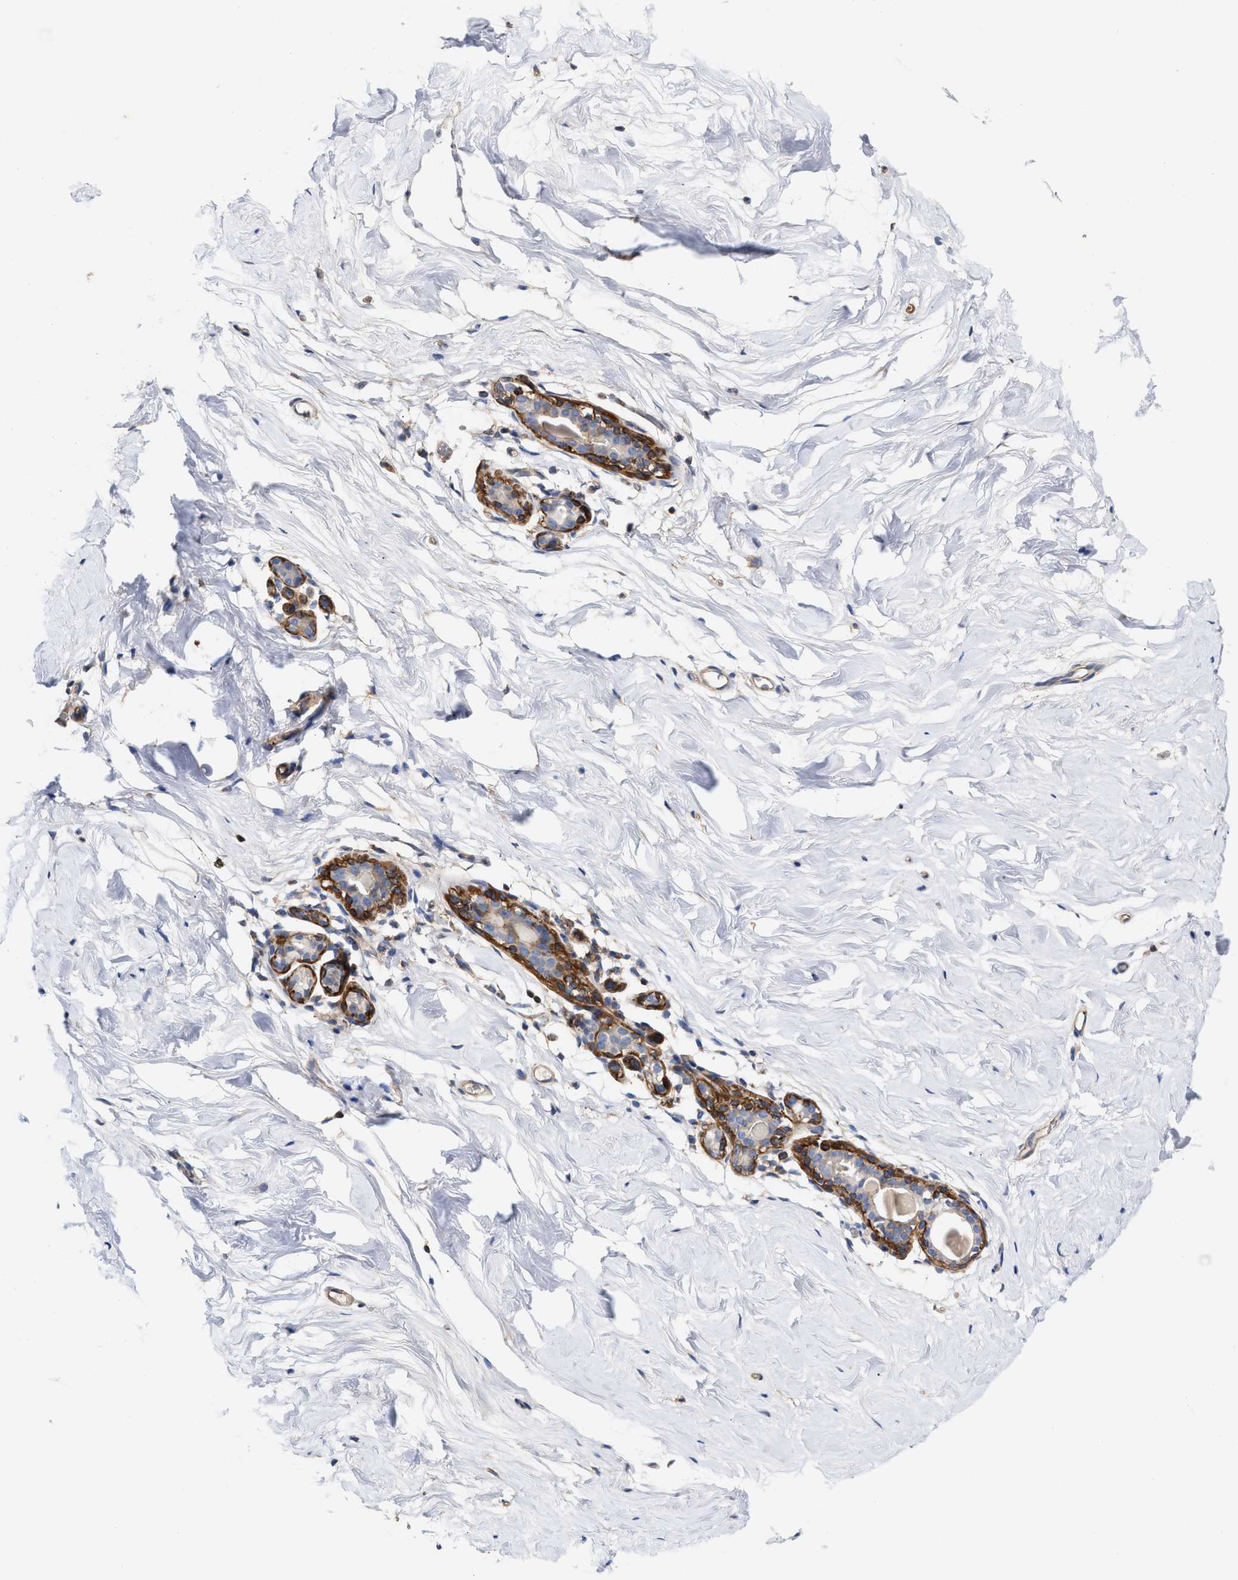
{"staining": {"intensity": "weak", "quantity": "25%-75%", "location": "cytoplasmic/membranous"}, "tissue": "breast", "cell_type": "Adipocytes", "image_type": "normal", "snomed": [{"axis": "morphology", "description": "Normal tissue, NOS"}, {"axis": "topography", "description": "Breast"}], "caption": "DAB (3,3'-diaminobenzidine) immunohistochemical staining of unremarkable human breast reveals weak cytoplasmic/membranous protein positivity in about 25%-75% of adipocytes. The protein of interest is stained brown, and the nuclei are stained in blue (DAB (3,3'-diaminobenzidine) IHC with brightfield microscopy, high magnification).", "gene": "HS3ST5", "patient": {"sex": "female", "age": 62}}